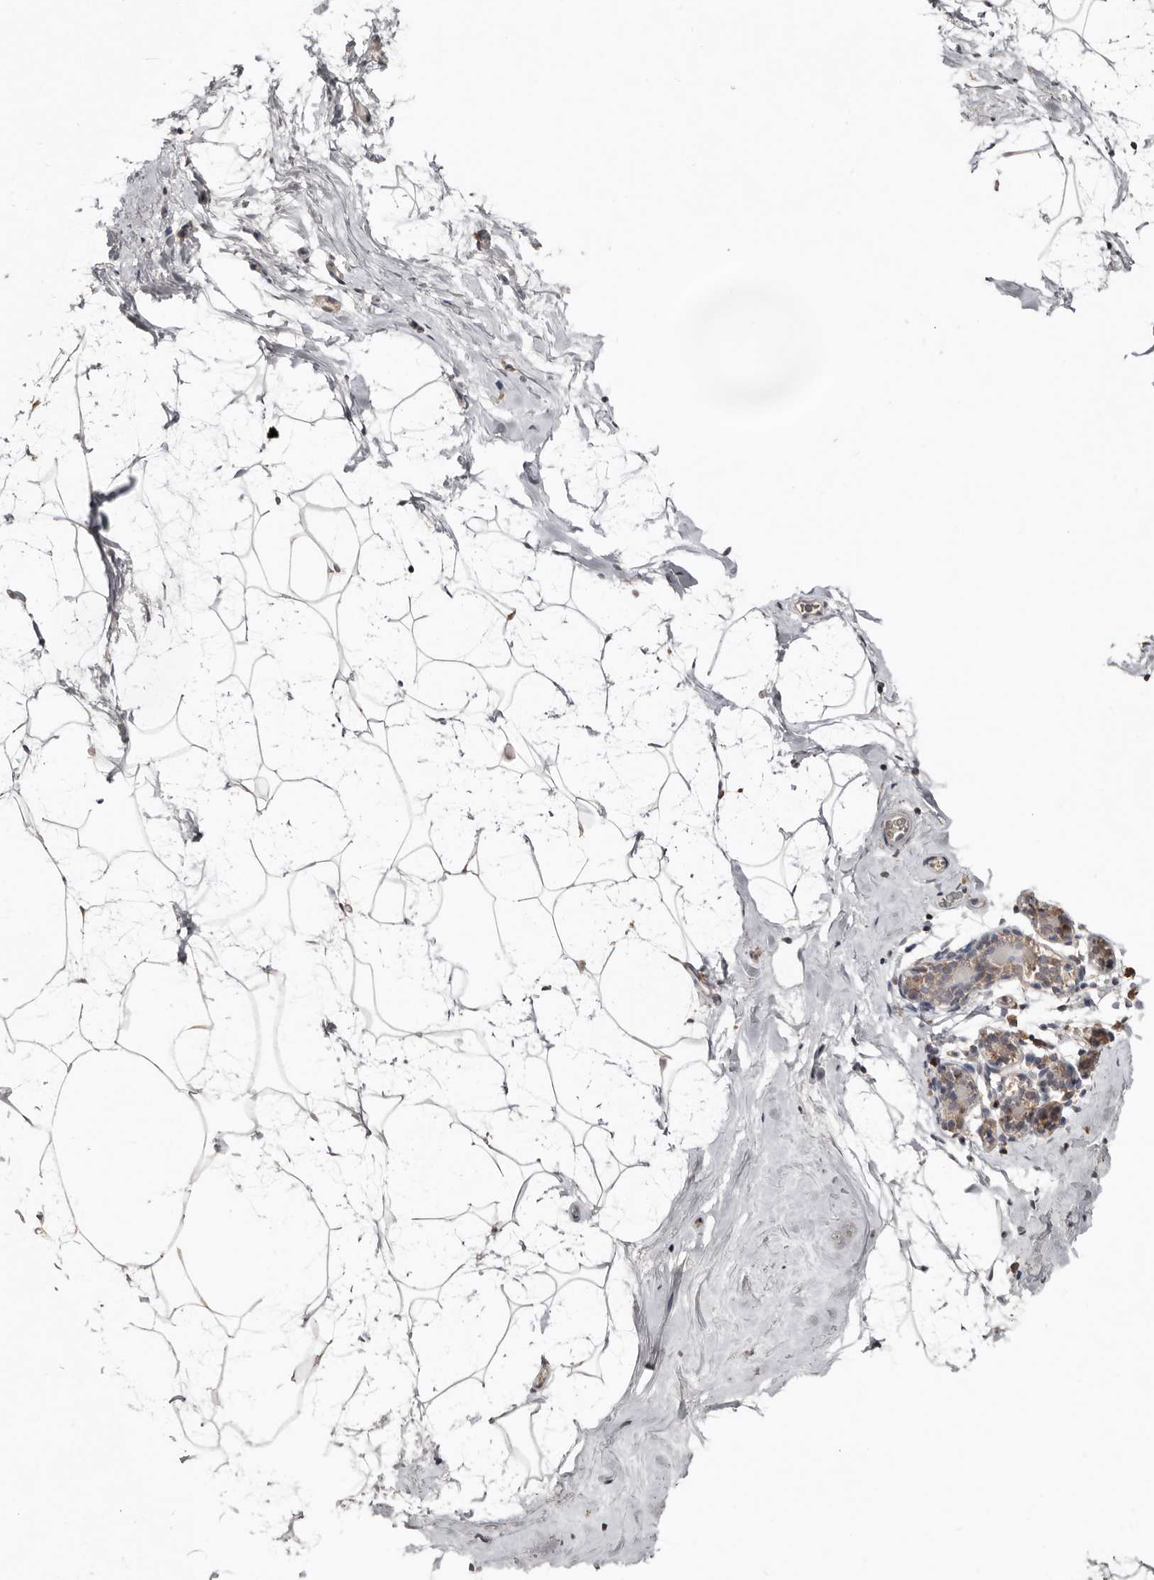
{"staining": {"intensity": "negative", "quantity": "none", "location": "none"}, "tissue": "breast", "cell_type": "Adipocytes", "image_type": "normal", "snomed": [{"axis": "morphology", "description": "Normal tissue, NOS"}, {"axis": "morphology", "description": "Lobular carcinoma"}, {"axis": "topography", "description": "Breast"}], "caption": "This is a image of immunohistochemistry staining of unremarkable breast, which shows no positivity in adipocytes.", "gene": "SLC39A2", "patient": {"sex": "female", "age": 62}}